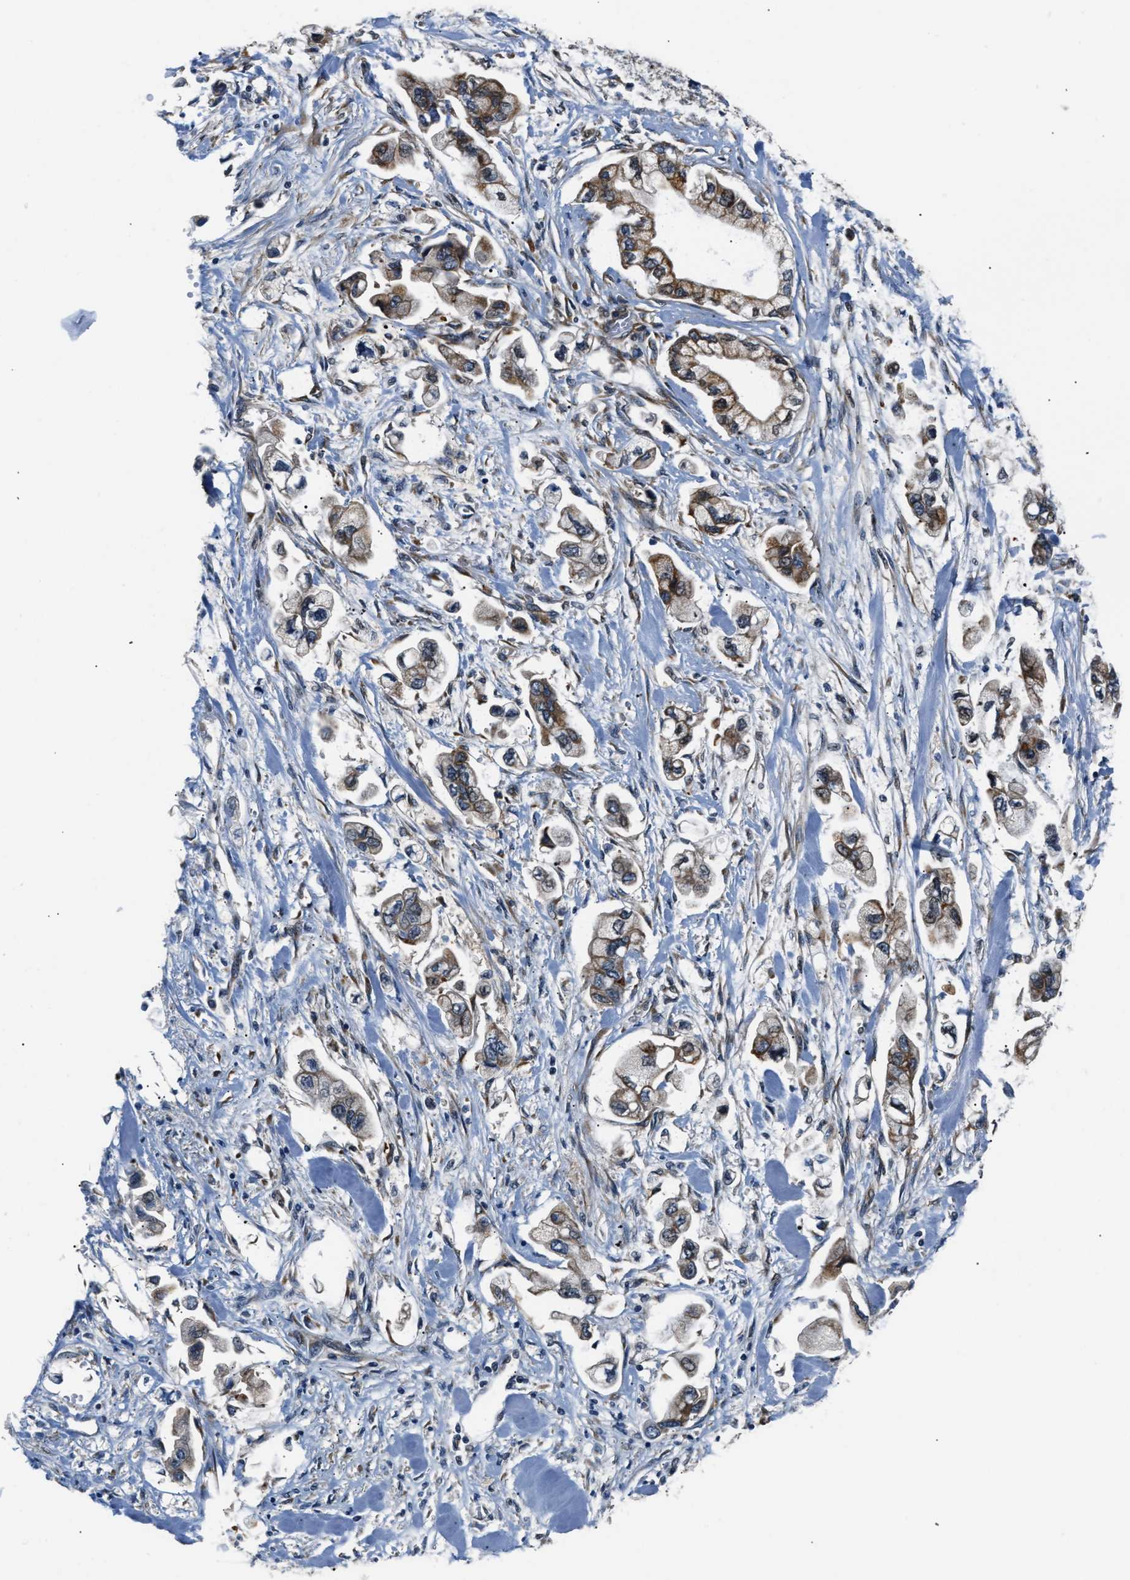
{"staining": {"intensity": "moderate", "quantity": "25%-75%", "location": "cytoplasmic/membranous"}, "tissue": "stomach cancer", "cell_type": "Tumor cells", "image_type": "cancer", "snomed": [{"axis": "morphology", "description": "Adenocarcinoma, NOS"}, {"axis": "topography", "description": "Stomach"}], "caption": "DAB immunohistochemical staining of human stomach cancer (adenocarcinoma) displays moderate cytoplasmic/membranous protein staining in about 25%-75% of tumor cells.", "gene": "TNIP2", "patient": {"sex": "male", "age": 62}}